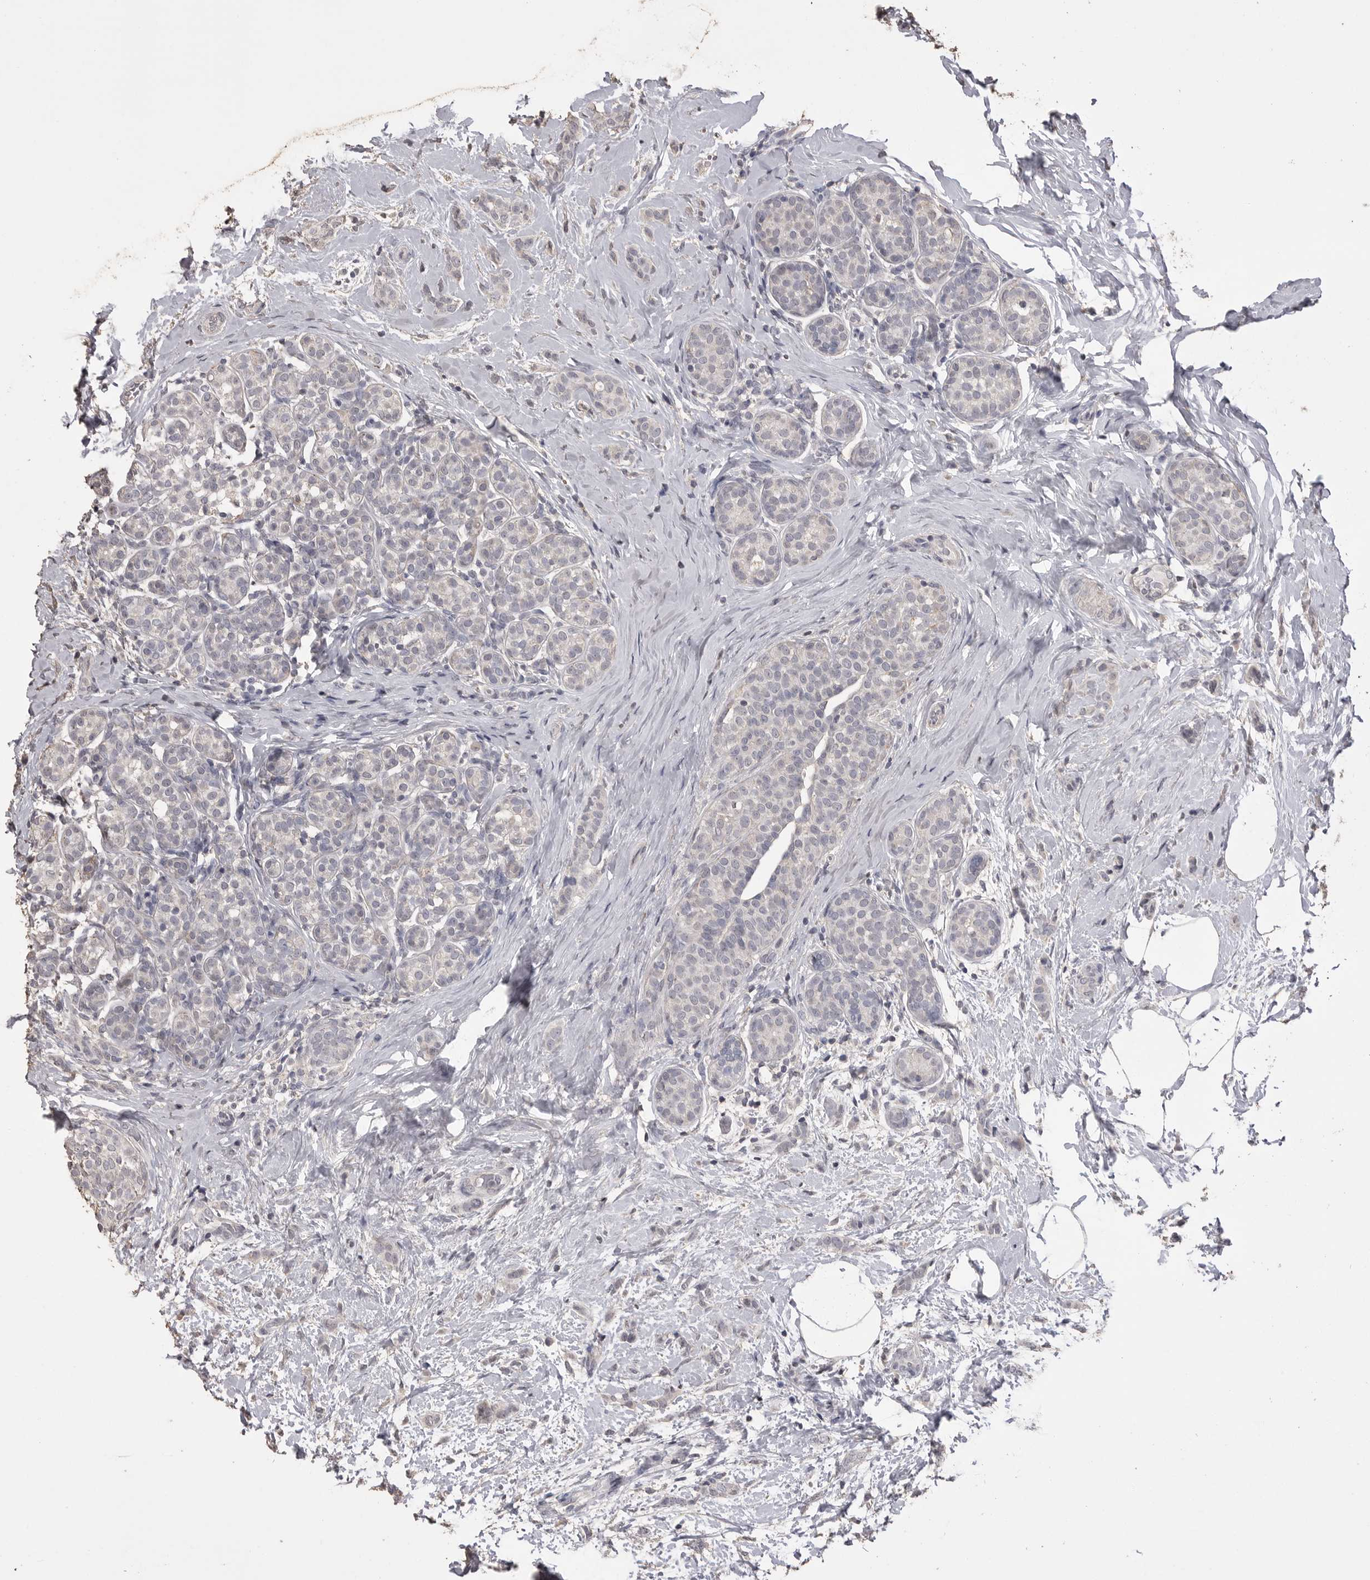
{"staining": {"intensity": "negative", "quantity": "none", "location": "none"}, "tissue": "breast cancer", "cell_type": "Tumor cells", "image_type": "cancer", "snomed": [{"axis": "morphology", "description": "Lobular carcinoma, in situ"}, {"axis": "morphology", "description": "Lobular carcinoma"}, {"axis": "topography", "description": "Breast"}], "caption": "Tumor cells show no significant protein expression in breast cancer (lobular carcinoma in situ). (DAB immunohistochemistry visualized using brightfield microscopy, high magnification).", "gene": "MMP7", "patient": {"sex": "female", "age": 41}}